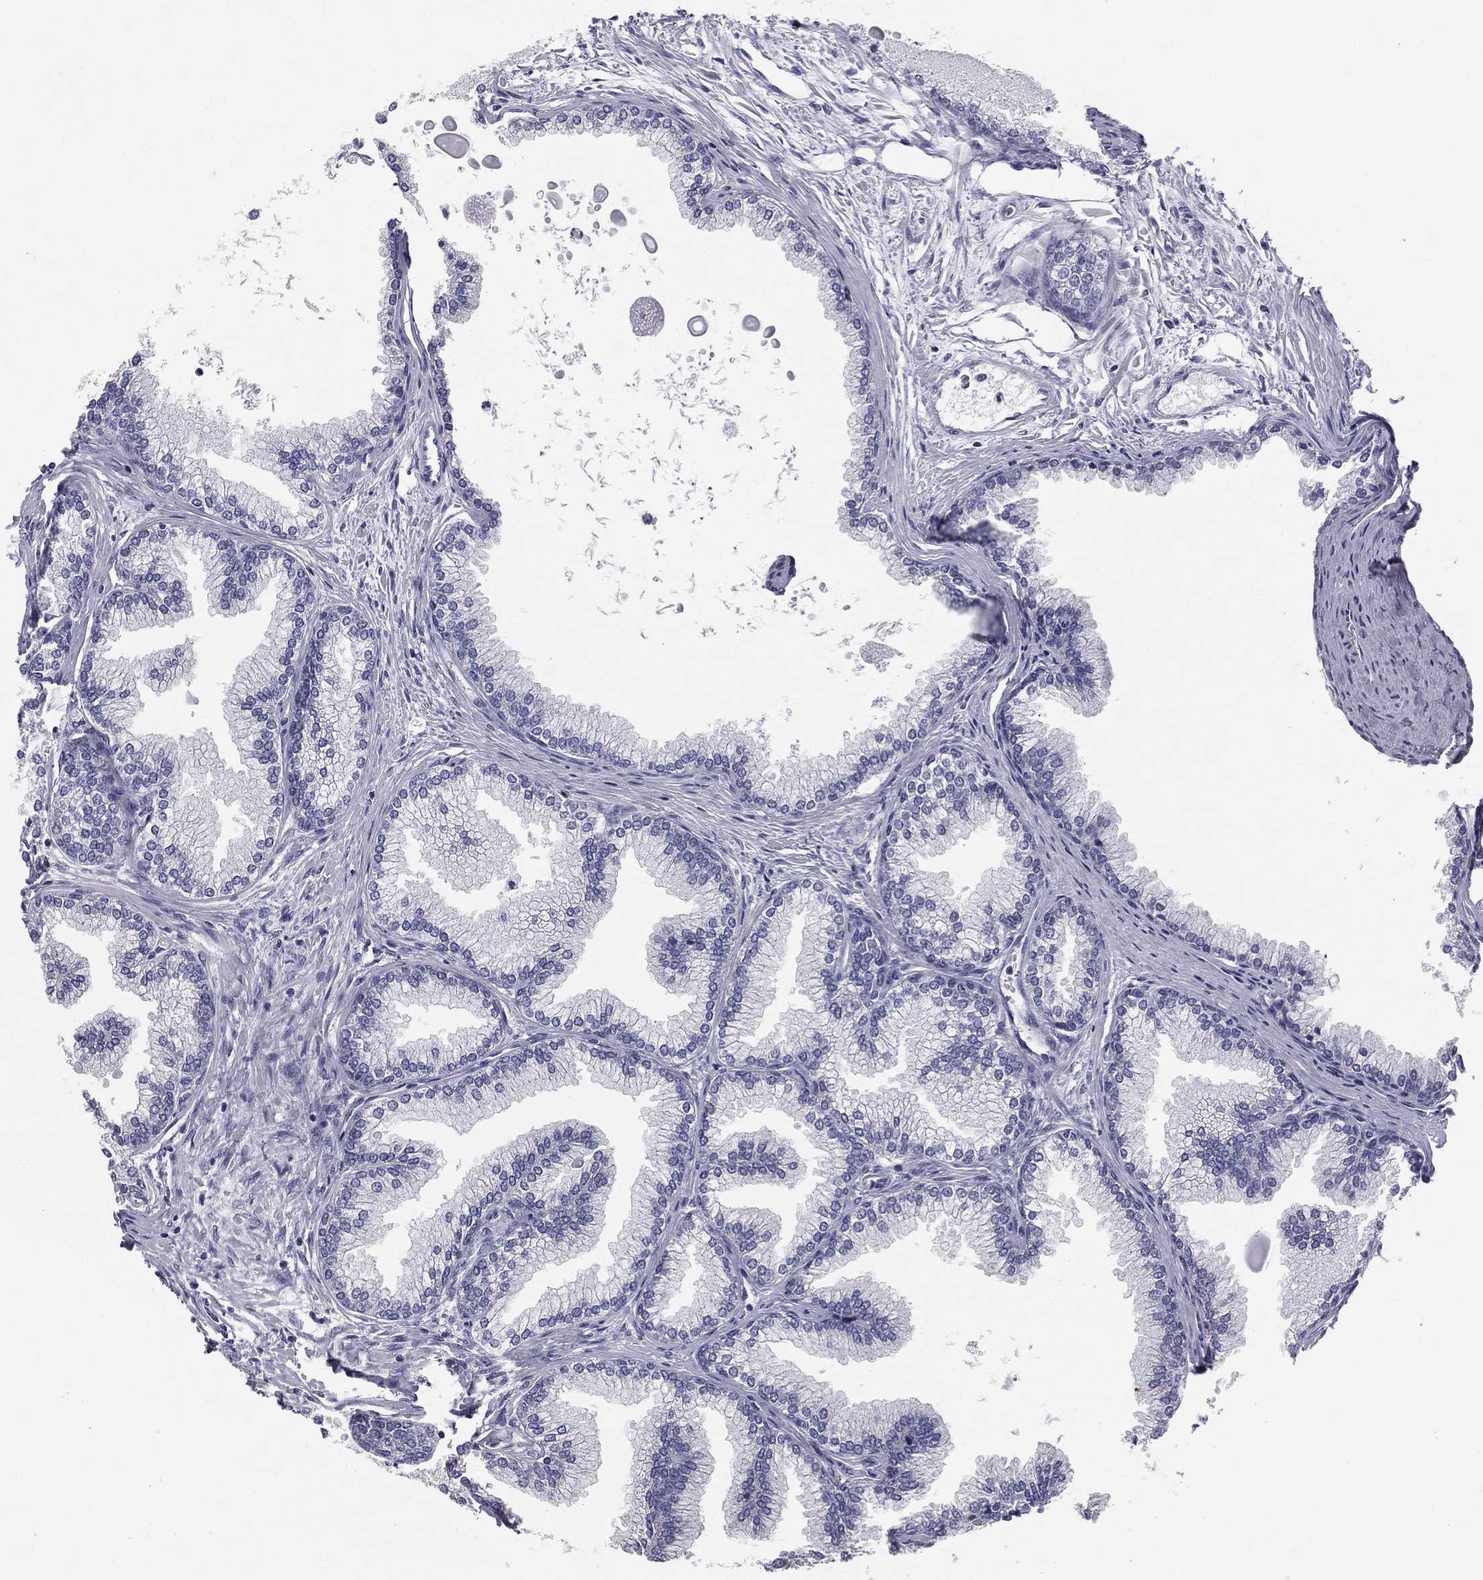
{"staining": {"intensity": "negative", "quantity": "none", "location": "none"}, "tissue": "prostate", "cell_type": "Glandular cells", "image_type": "normal", "snomed": [{"axis": "morphology", "description": "Normal tissue, NOS"}, {"axis": "topography", "description": "Prostate"}], "caption": "DAB (3,3'-diaminobenzidine) immunohistochemical staining of unremarkable human prostate exhibits no significant expression in glandular cells. (Brightfield microscopy of DAB immunohistochemistry at high magnification).", "gene": "MUC13", "patient": {"sex": "male", "age": 72}}